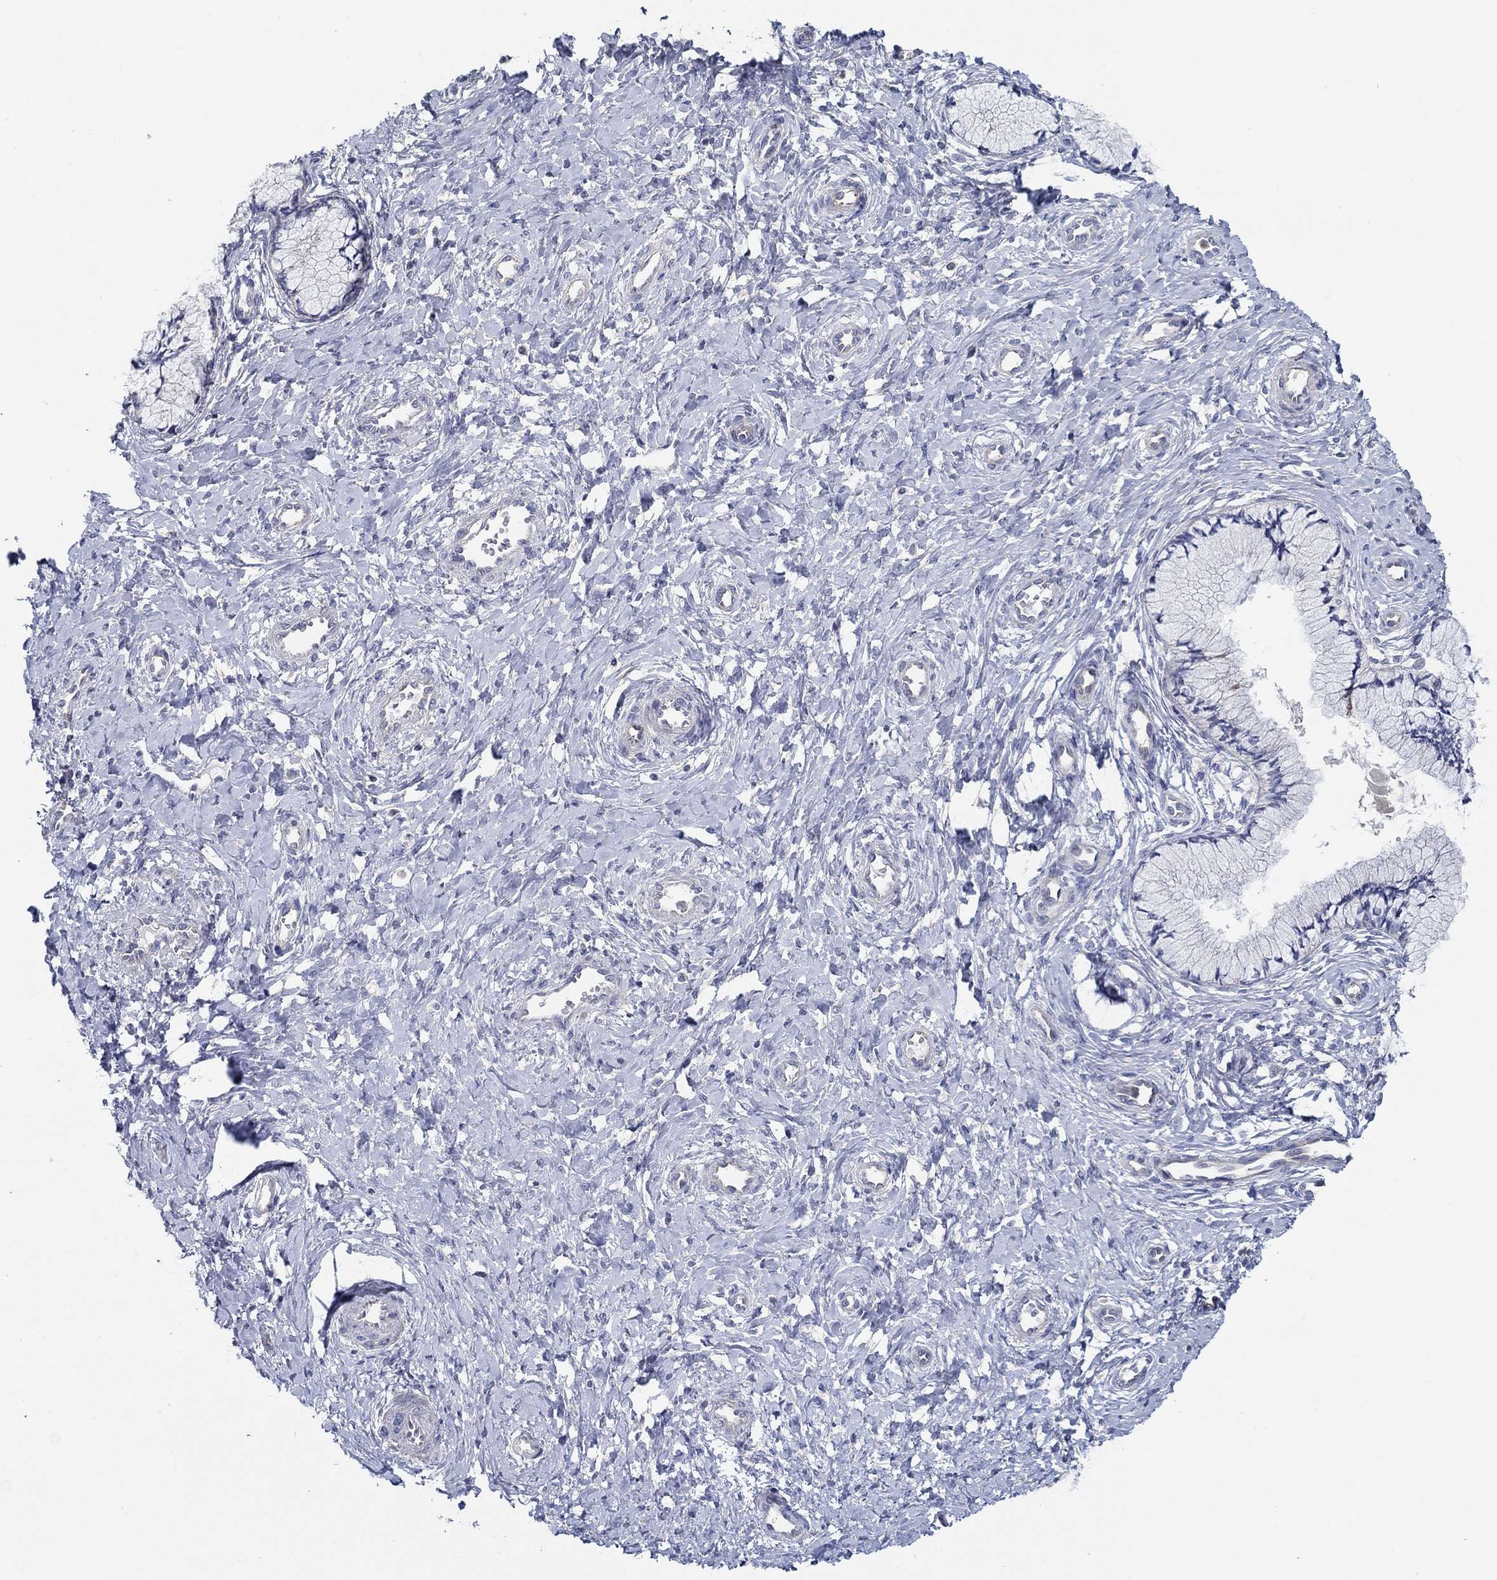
{"staining": {"intensity": "negative", "quantity": "none", "location": "none"}, "tissue": "cervix", "cell_type": "Glandular cells", "image_type": "normal", "snomed": [{"axis": "morphology", "description": "Normal tissue, NOS"}, {"axis": "topography", "description": "Cervix"}], "caption": "Photomicrograph shows no significant protein staining in glandular cells of benign cervix. (DAB (3,3'-diaminobenzidine) IHC, high magnification).", "gene": "CFAP61", "patient": {"sex": "female", "age": 37}}